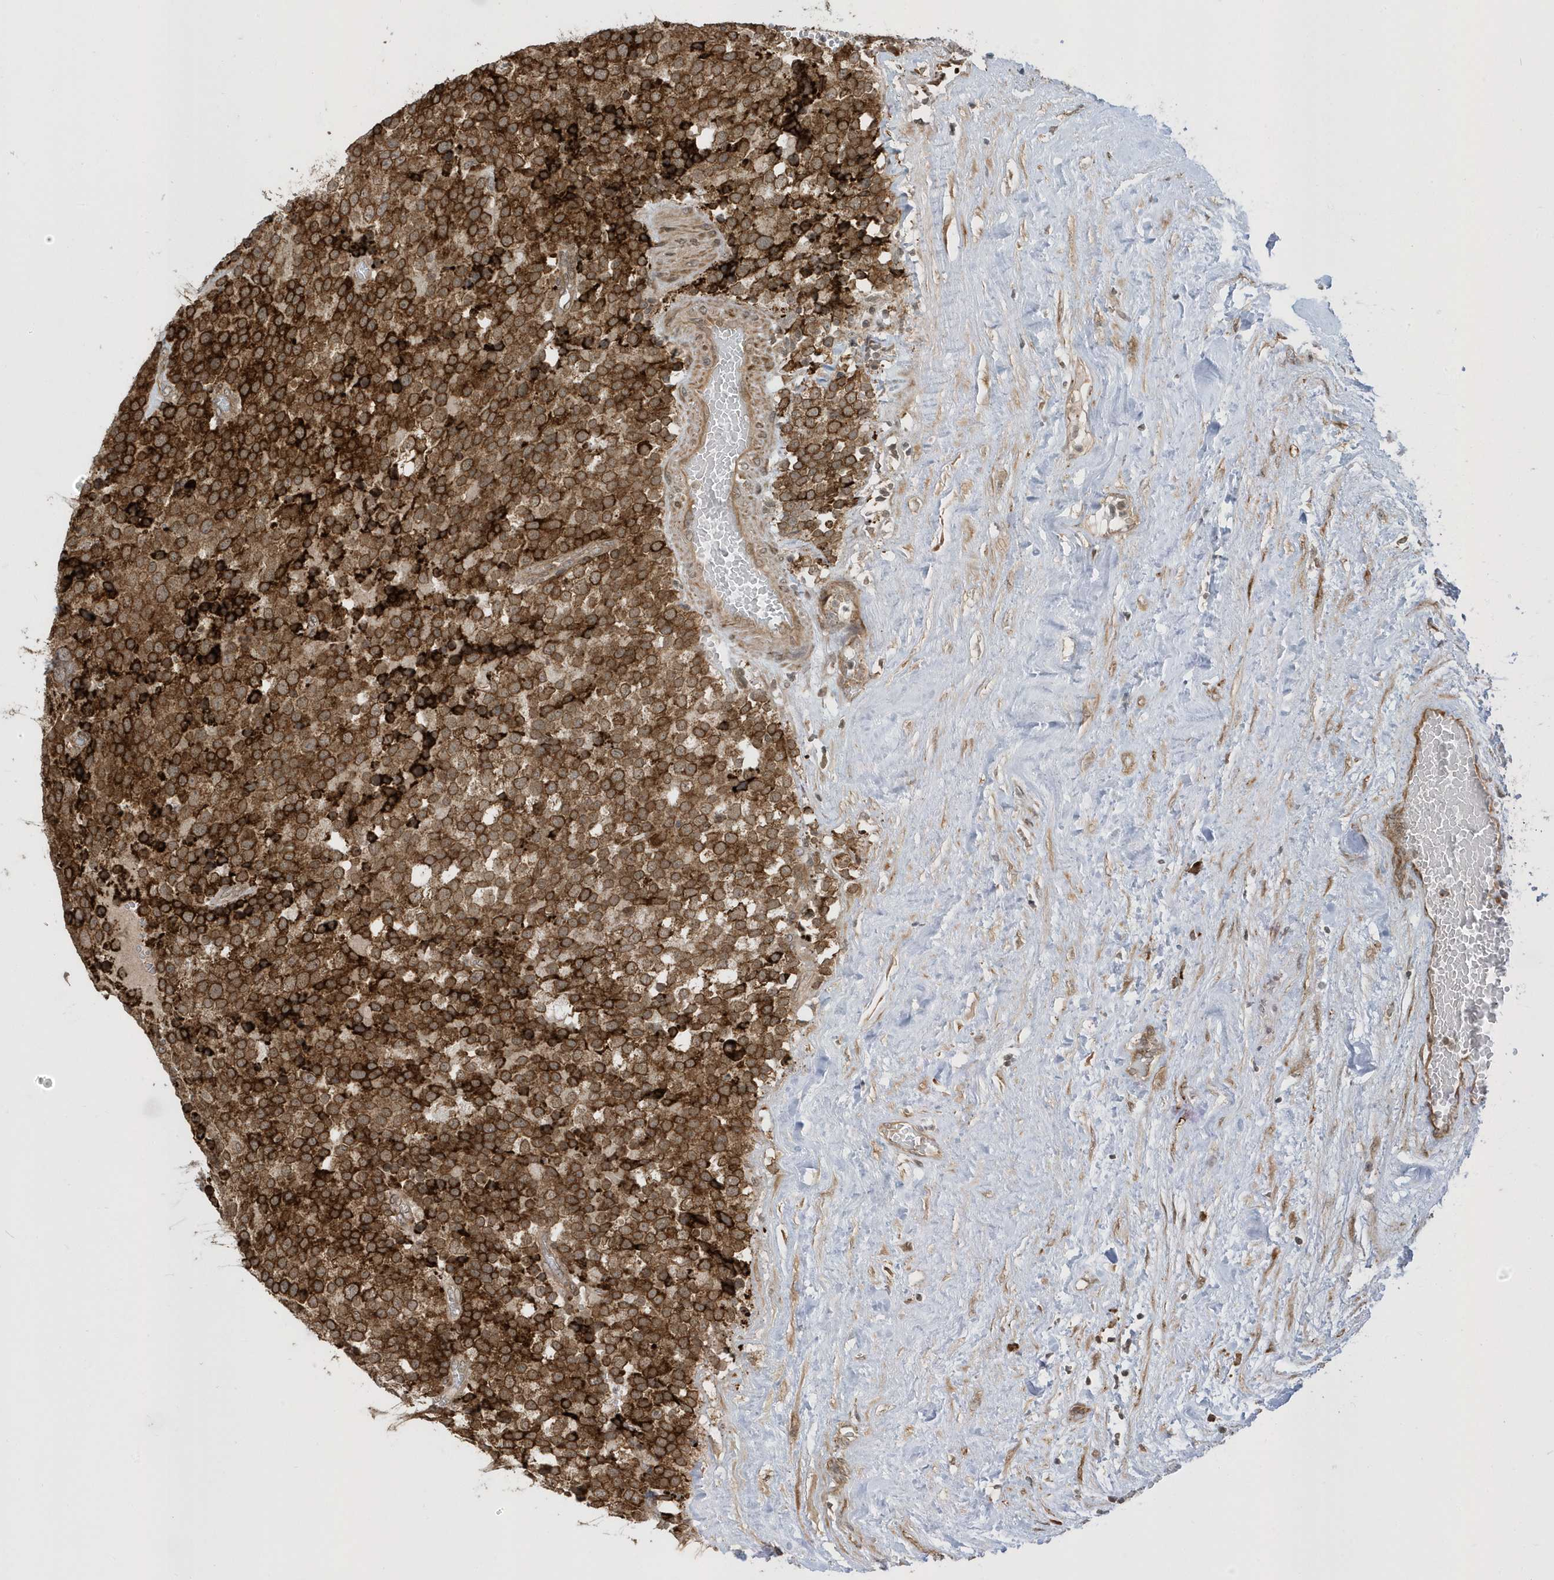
{"staining": {"intensity": "strong", "quantity": ">75%", "location": "cytoplasmic/membranous"}, "tissue": "testis cancer", "cell_type": "Tumor cells", "image_type": "cancer", "snomed": [{"axis": "morphology", "description": "Seminoma, NOS"}, {"axis": "topography", "description": "Testis"}], "caption": "Tumor cells demonstrate high levels of strong cytoplasmic/membranous staining in about >75% of cells in human testis cancer.", "gene": "METTL21A", "patient": {"sex": "male", "age": 71}}